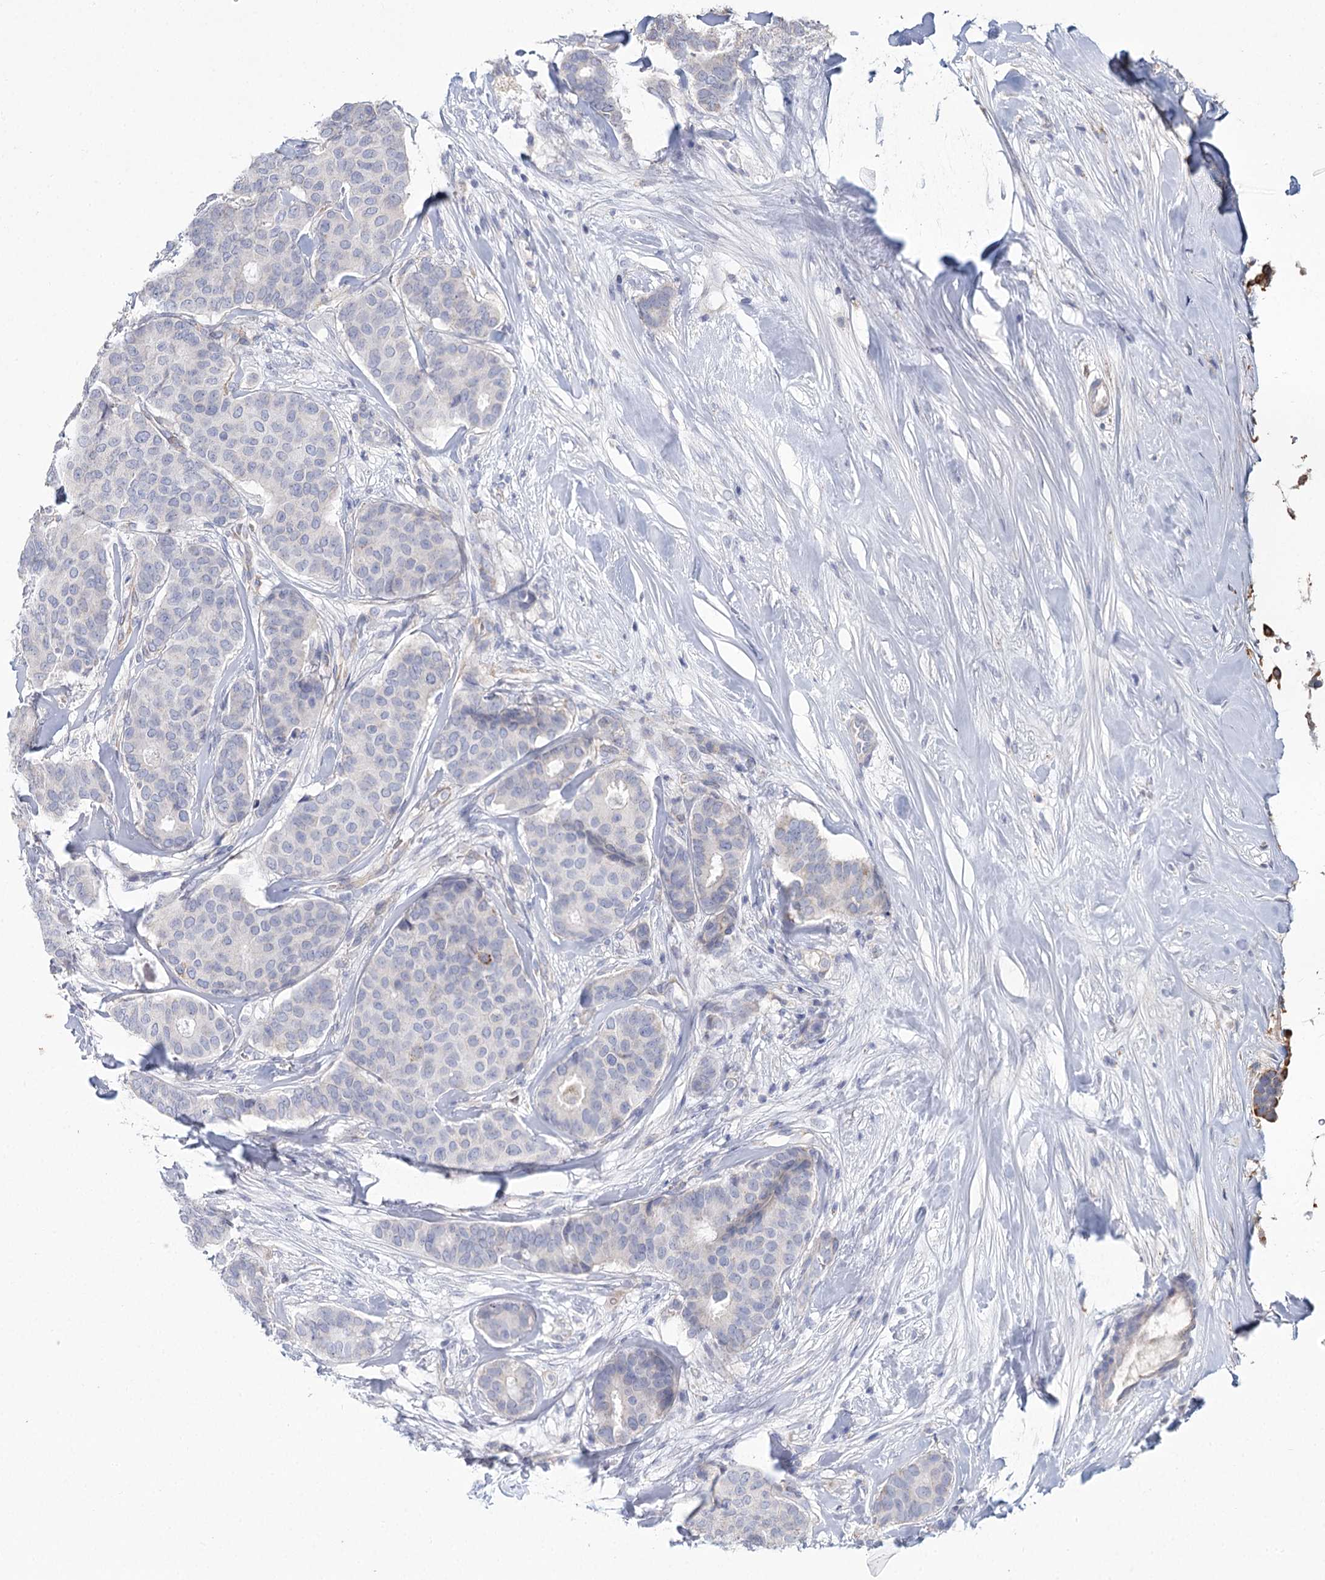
{"staining": {"intensity": "weak", "quantity": "<25%", "location": "cytoplasmic/membranous"}, "tissue": "breast cancer", "cell_type": "Tumor cells", "image_type": "cancer", "snomed": [{"axis": "morphology", "description": "Duct carcinoma"}, {"axis": "topography", "description": "Breast"}], "caption": "The immunohistochemistry image has no significant positivity in tumor cells of breast cancer (intraductal carcinoma) tissue. (IHC, brightfield microscopy, high magnification).", "gene": "ARHGAP44", "patient": {"sex": "female", "age": 75}}